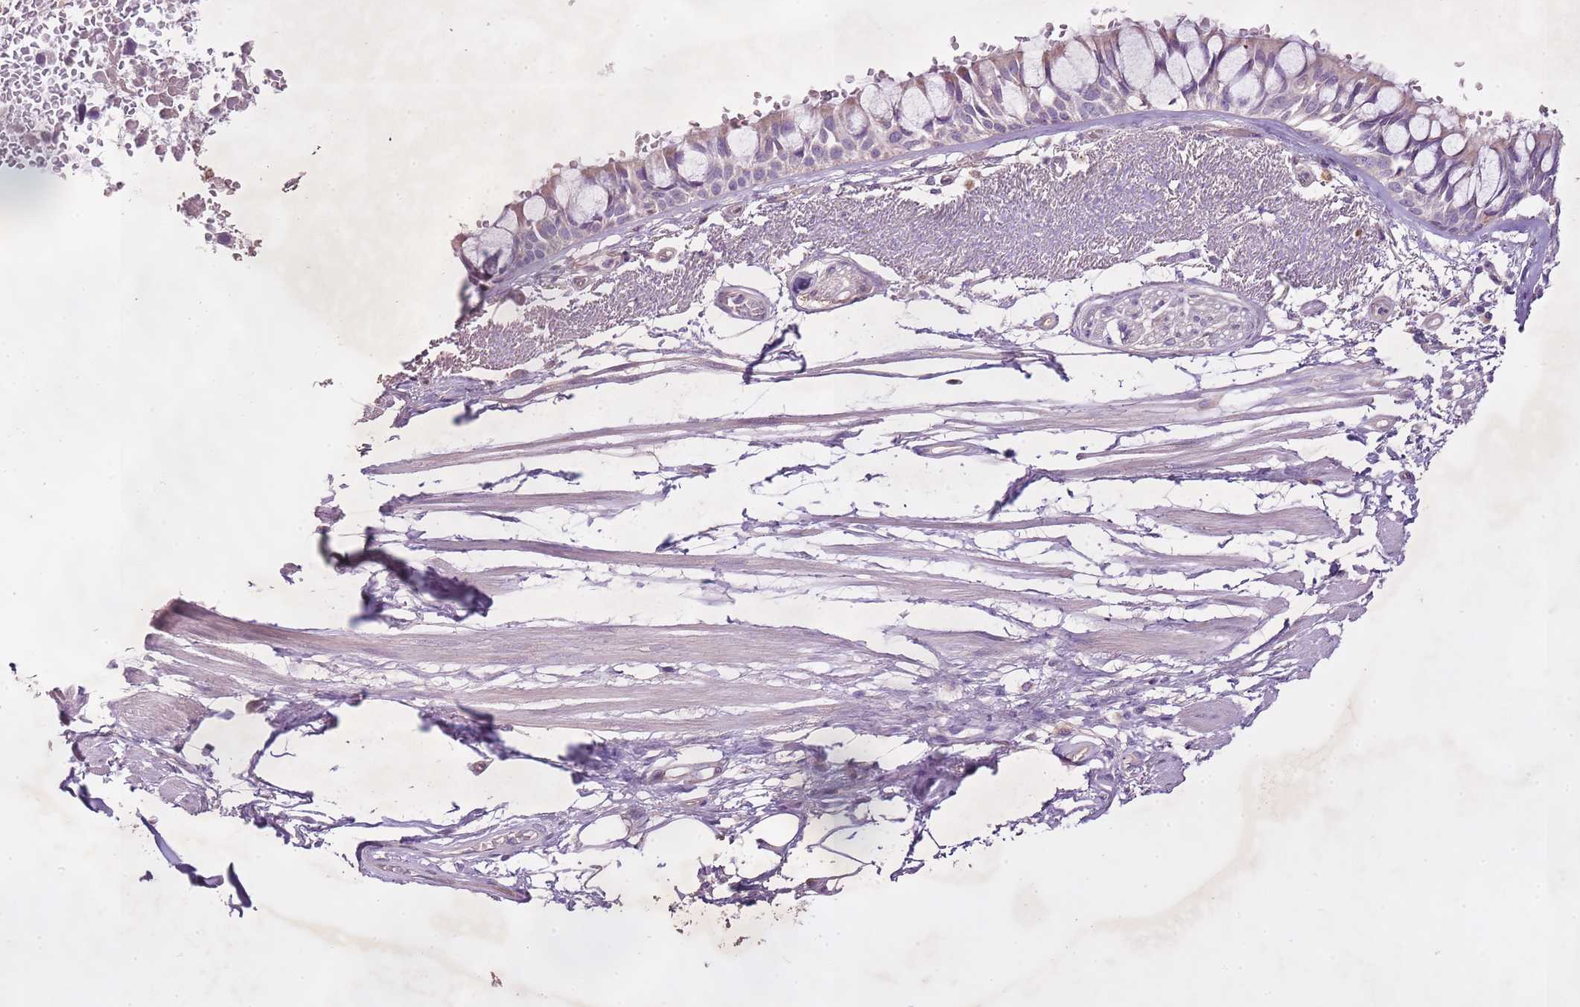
{"staining": {"intensity": "weak", "quantity": "<25%", "location": "cytoplasmic/membranous"}, "tissue": "bronchus", "cell_type": "Respiratory epithelial cells", "image_type": "normal", "snomed": [{"axis": "morphology", "description": "Normal tissue, NOS"}, {"axis": "topography", "description": "Bronchus"}], "caption": "This photomicrograph is of normal bronchus stained with IHC to label a protein in brown with the nuclei are counter-stained blue. There is no positivity in respiratory epithelial cells. Nuclei are stained in blue.", "gene": "CMKLR1", "patient": {"sex": "male", "age": 66}}